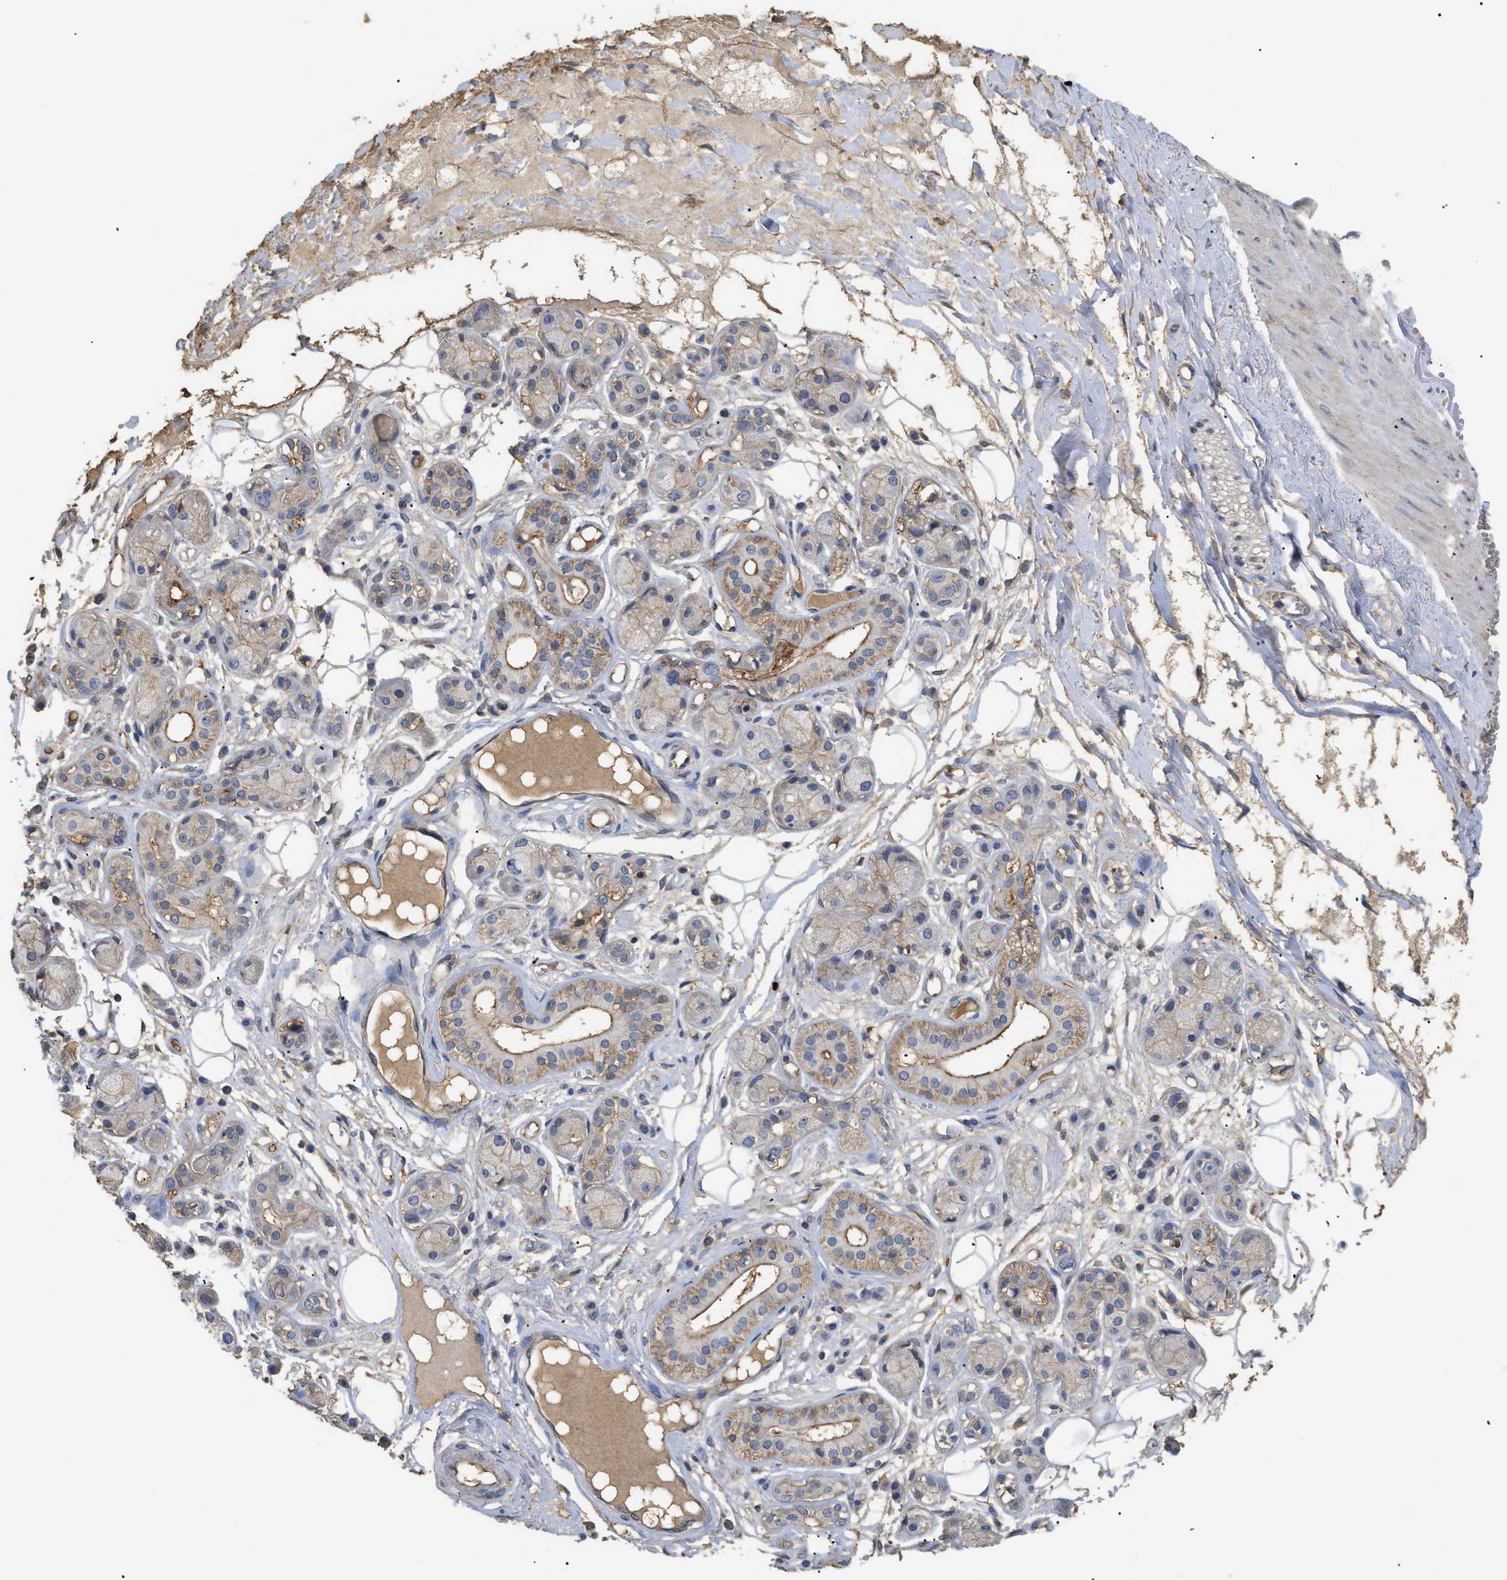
{"staining": {"intensity": "moderate", "quantity": "25%-75%", "location": "cytoplasmic/membranous"}, "tissue": "adipose tissue", "cell_type": "Adipocytes", "image_type": "normal", "snomed": [{"axis": "morphology", "description": "Normal tissue, NOS"}, {"axis": "morphology", "description": "Inflammation, NOS"}, {"axis": "topography", "description": "Salivary gland"}, {"axis": "topography", "description": "Peripheral nerve tissue"}], "caption": "Approximately 25%-75% of adipocytes in normal human adipose tissue reveal moderate cytoplasmic/membranous protein staining as visualized by brown immunohistochemical staining.", "gene": "ANXA4", "patient": {"sex": "female", "age": 75}}